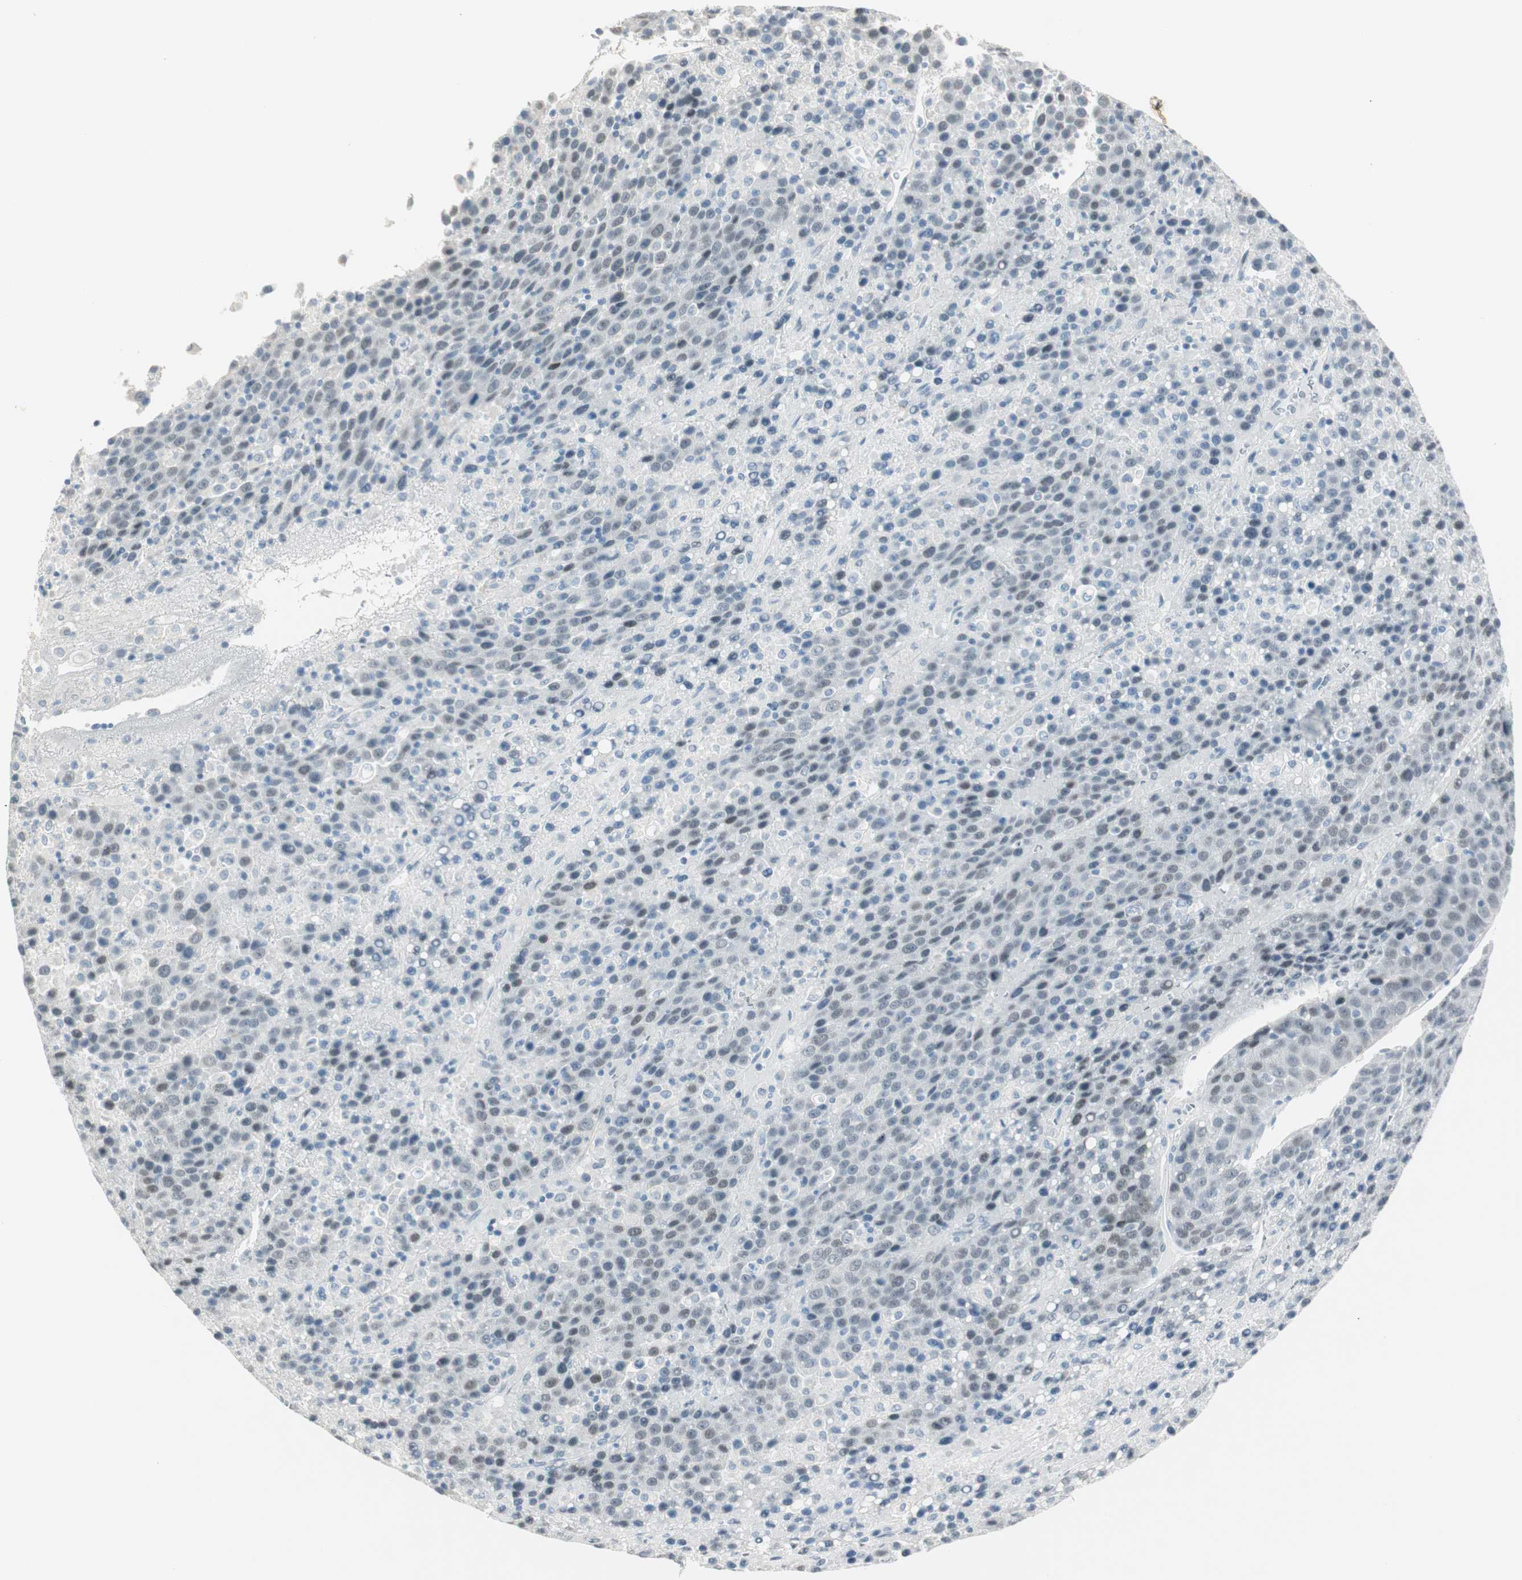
{"staining": {"intensity": "negative", "quantity": "none", "location": "none"}, "tissue": "liver cancer", "cell_type": "Tumor cells", "image_type": "cancer", "snomed": [{"axis": "morphology", "description": "Carcinoma, Hepatocellular, NOS"}, {"axis": "topography", "description": "Liver"}], "caption": "DAB immunohistochemical staining of liver cancer (hepatocellular carcinoma) demonstrates no significant staining in tumor cells.", "gene": "MLLT10", "patient": {"sex": "female", "age": 53}}